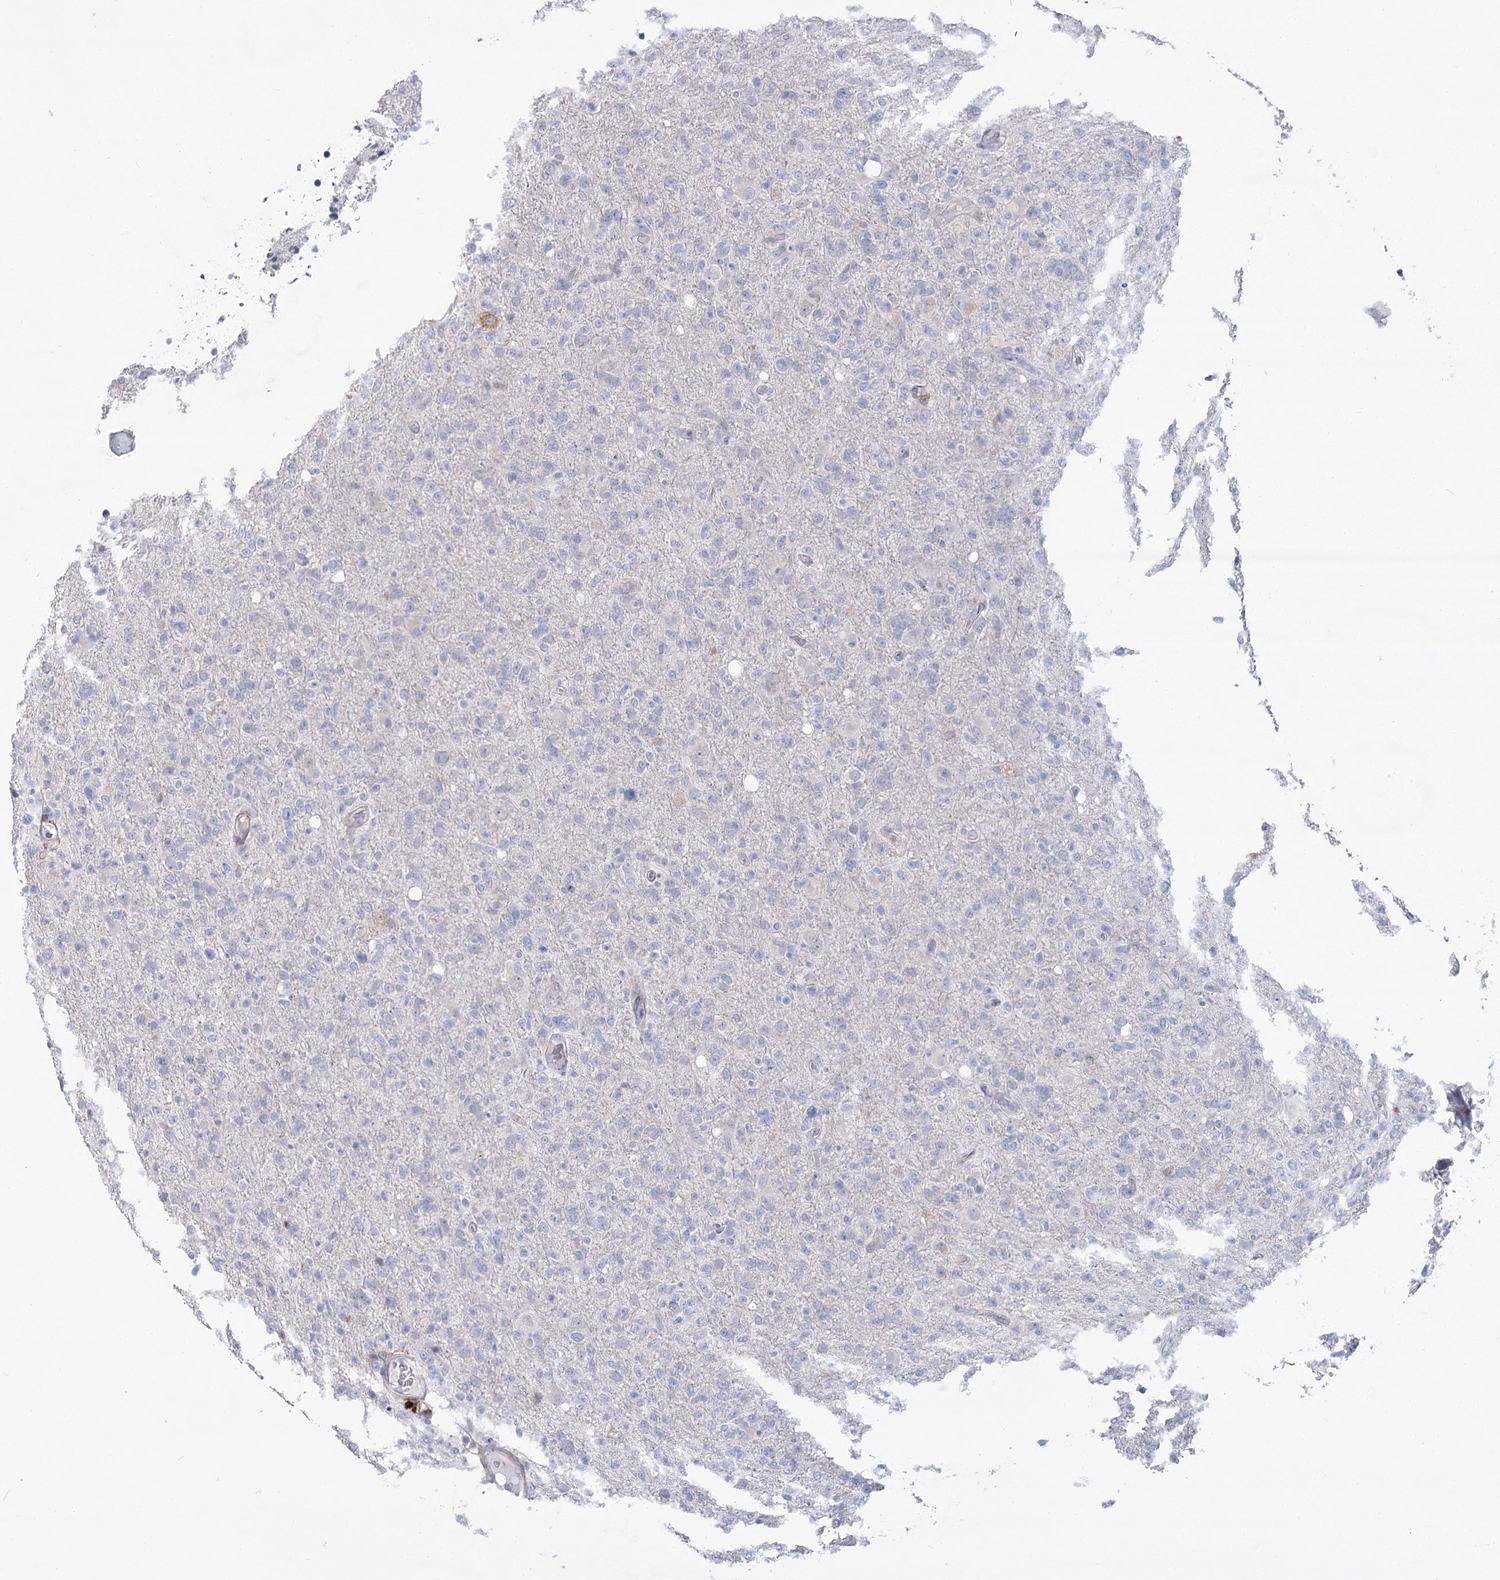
{"staining": {"intensity": "negative", "quantity": "none", "location": "none"}, "tissue": "glioma", "cell_type": "Tumor cells", "image_type": "cancer", "snomed": [{"axis": "morphology", "description": "Glioma, malignant, High grade"}, {"axis": "topography", "description": "Brain"}], "caption": "The immunohistochemistry (IHC) micrograph has no significant staining in tumor cells of glioma tissue. The staining was performed using DAB to visualize the protein expression in brown, while the nuclei were stained in blue with hematoxylin (Magnification: 20x).", "gene": "NCKAP5", "patient": {"sex": "female", "age": 57}}